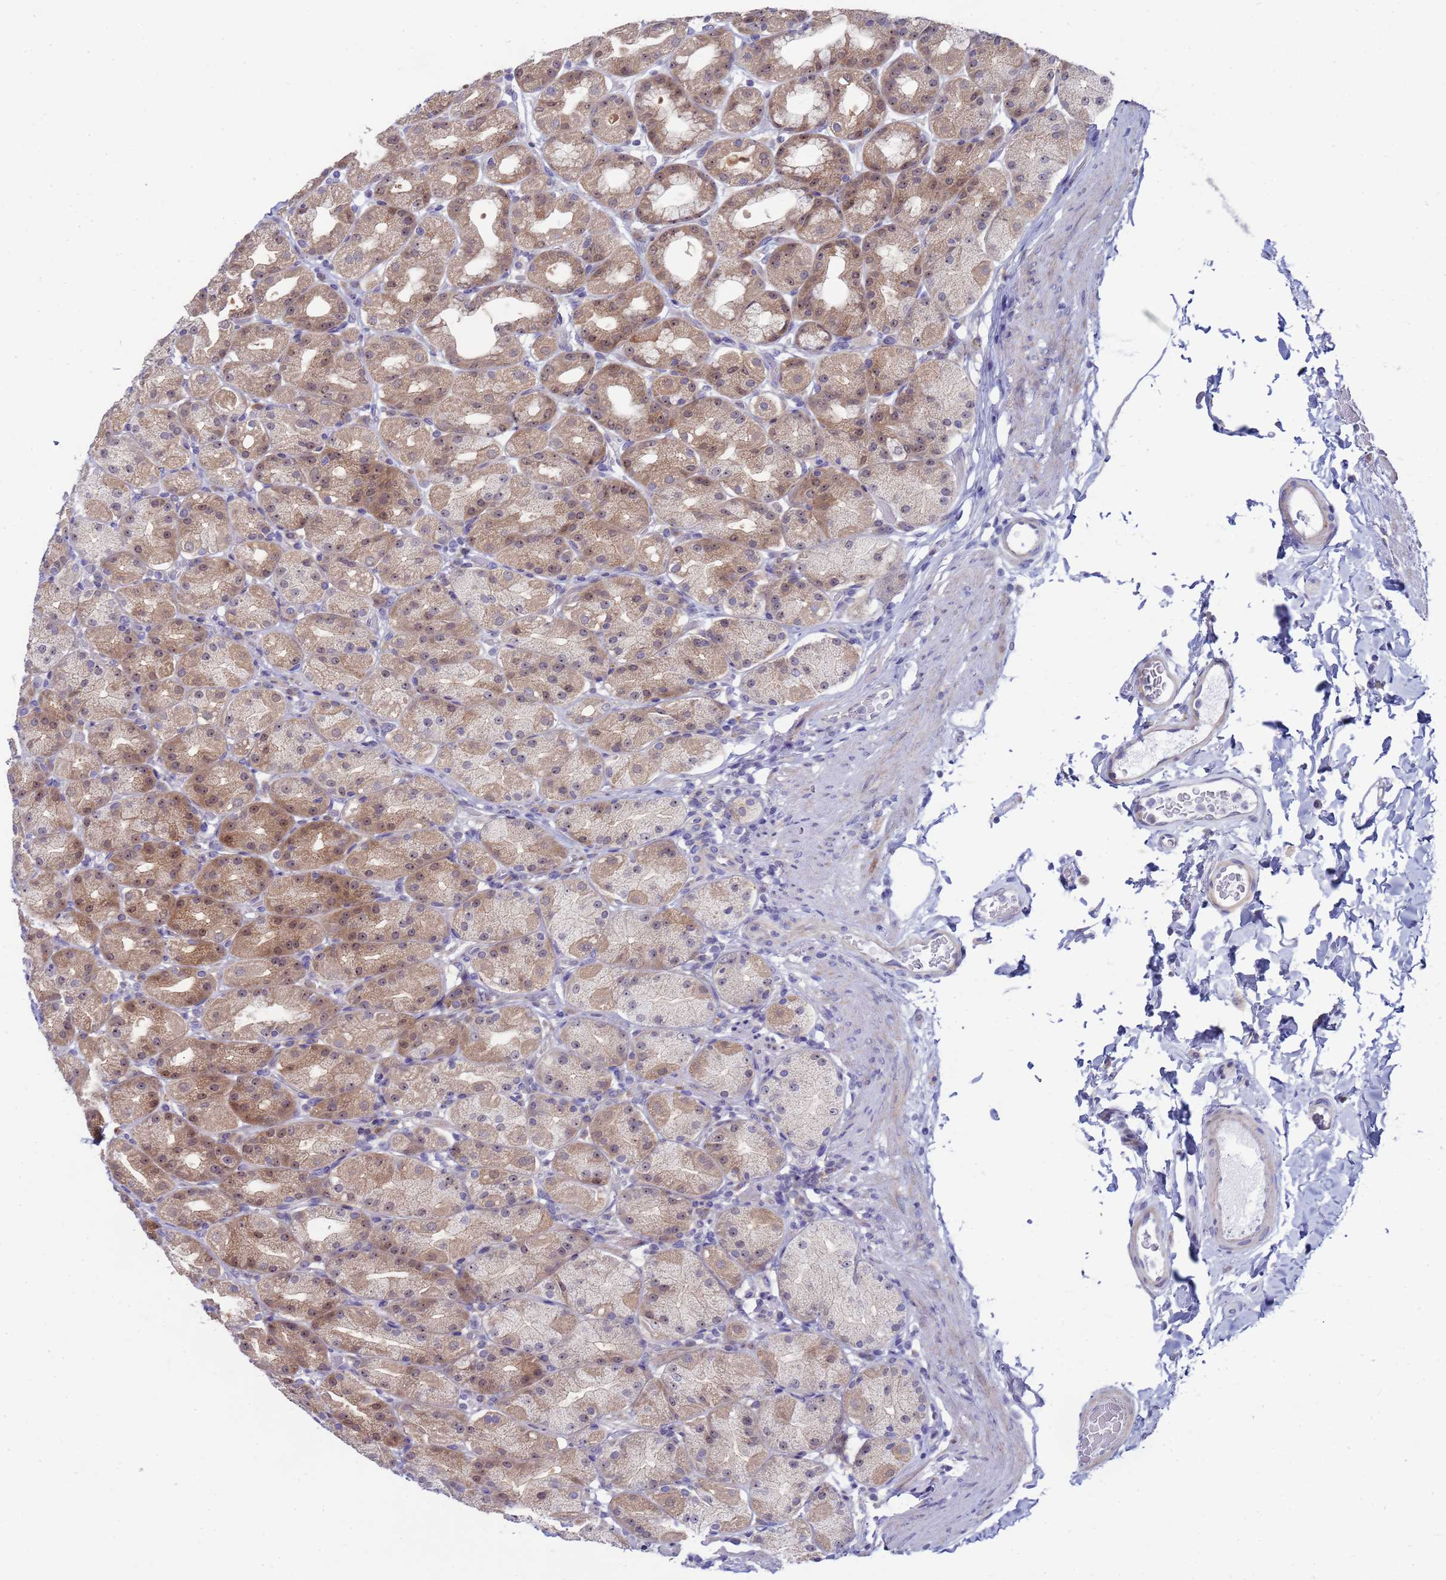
{"staining": {"intensity": "moderate", "quantity": "25%-75%", "location": "cytoplasmic/membranous,nuclear"}, "tissue": "stomach", "cell_type": "Glandular cells", "image_type": "normal", "snomed": [{"axis": "morphology", "description": "Normal tissue, NOS"}, {"axis": "topography", "description": "Stomach, upper"}], "caption": "Immunohistochemistry micrograph of benign stomach: stomach stained using immunohistochemistry displays medium levels of moderate protein expression localized specifically in the cytoplasmic/membranous,nuclear of glandular cells, appearing as a cytoplasmic/membranous,nuclear brown color.", "gene": "ENOSF1", "patient": {"sex": "male", "age": 68}}